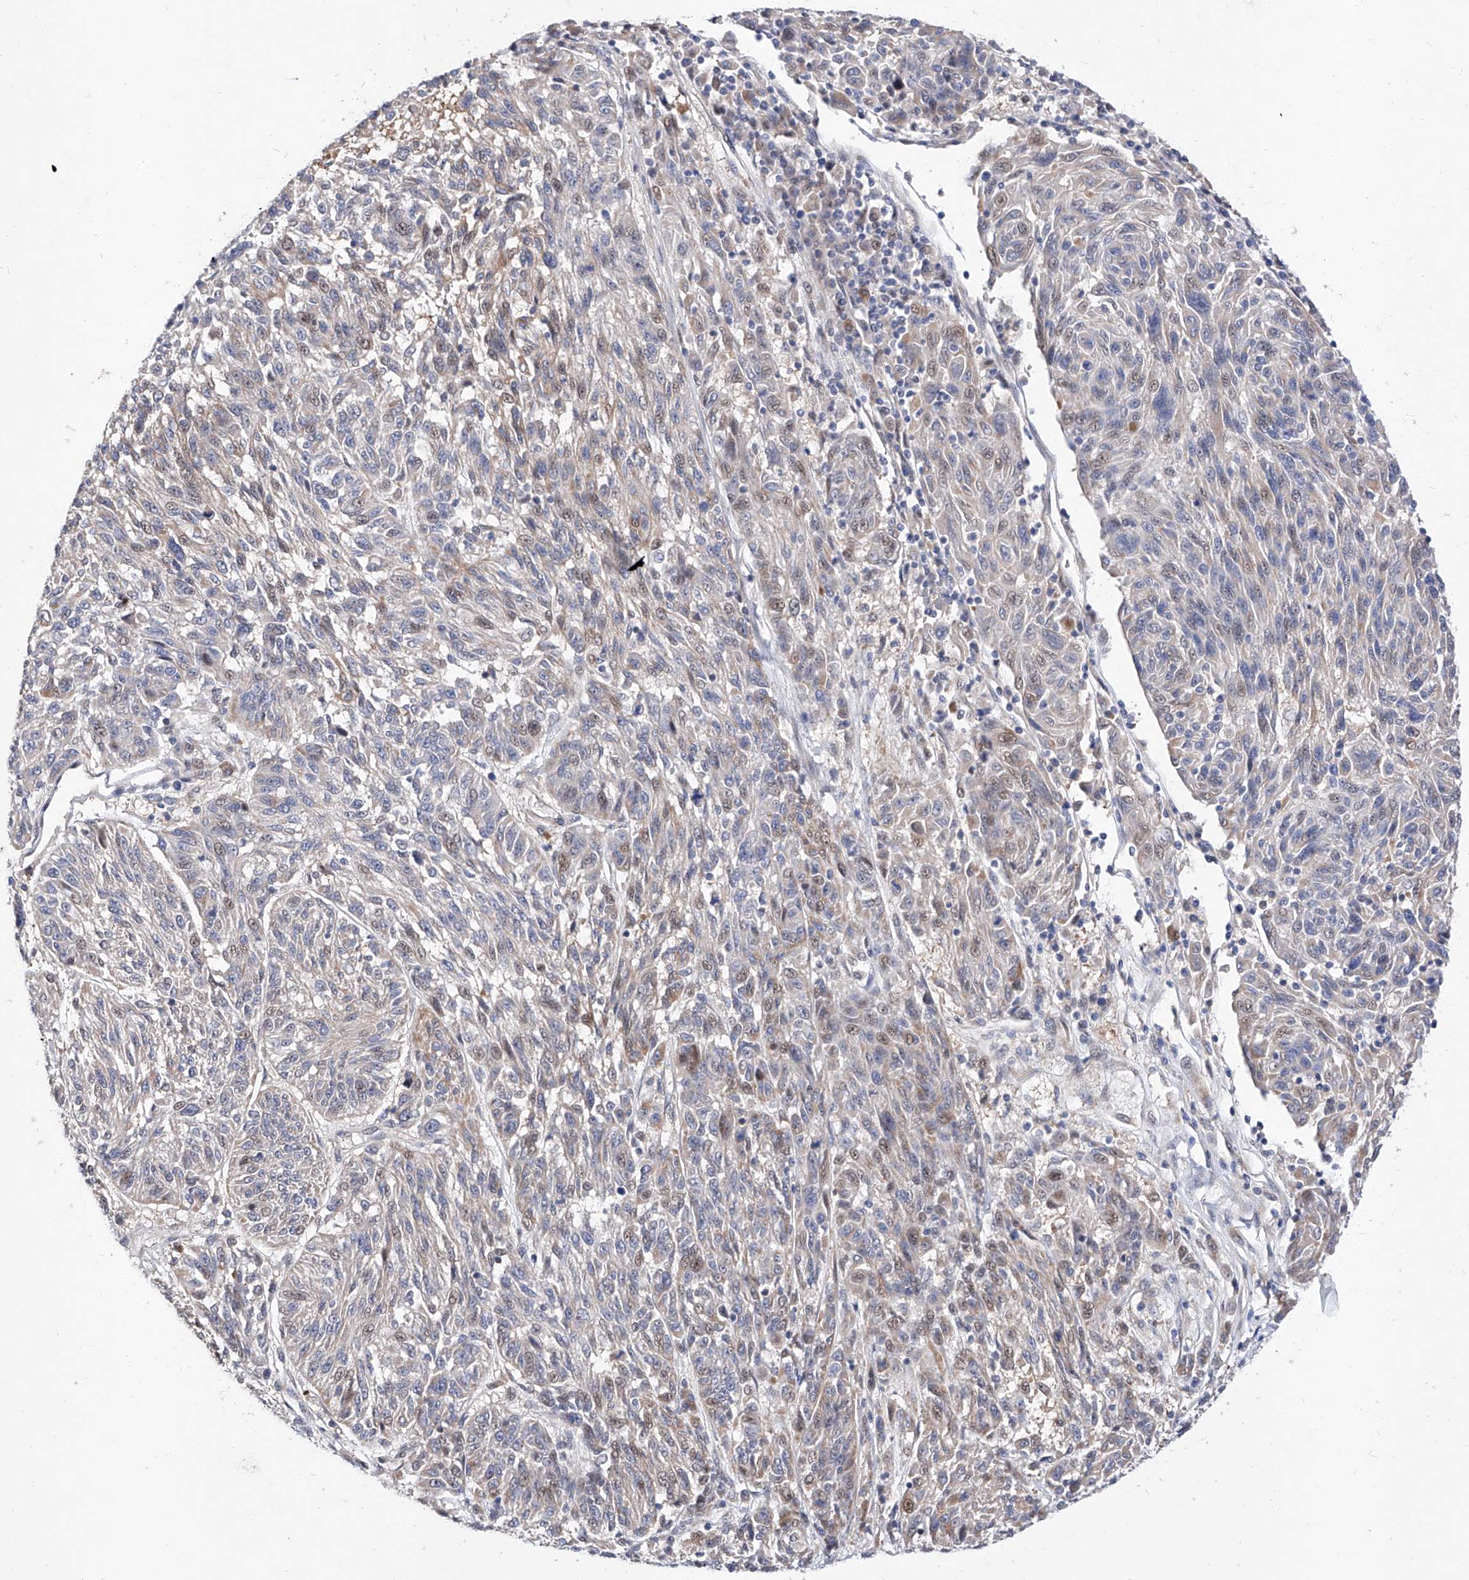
{"staining": {"intensity": "weak", "quantity": "<25%", "location": "cytoplasmic/membranous,nuclear"}, "tissue": "melanoma", "cell_type": "Tumor cells", "image_type": "cancer", "snomed": [{"axis": "morphology", "description": "Malignant melanoma, NOS"}, {"axis": "topography", "description": "Skin"}], "caption": "Human melanoma stained for a protein using IHC exhibits no staining in tumor cells.", "gene": "FUCA2", "patient": {"sex": "male", "age": 53}}